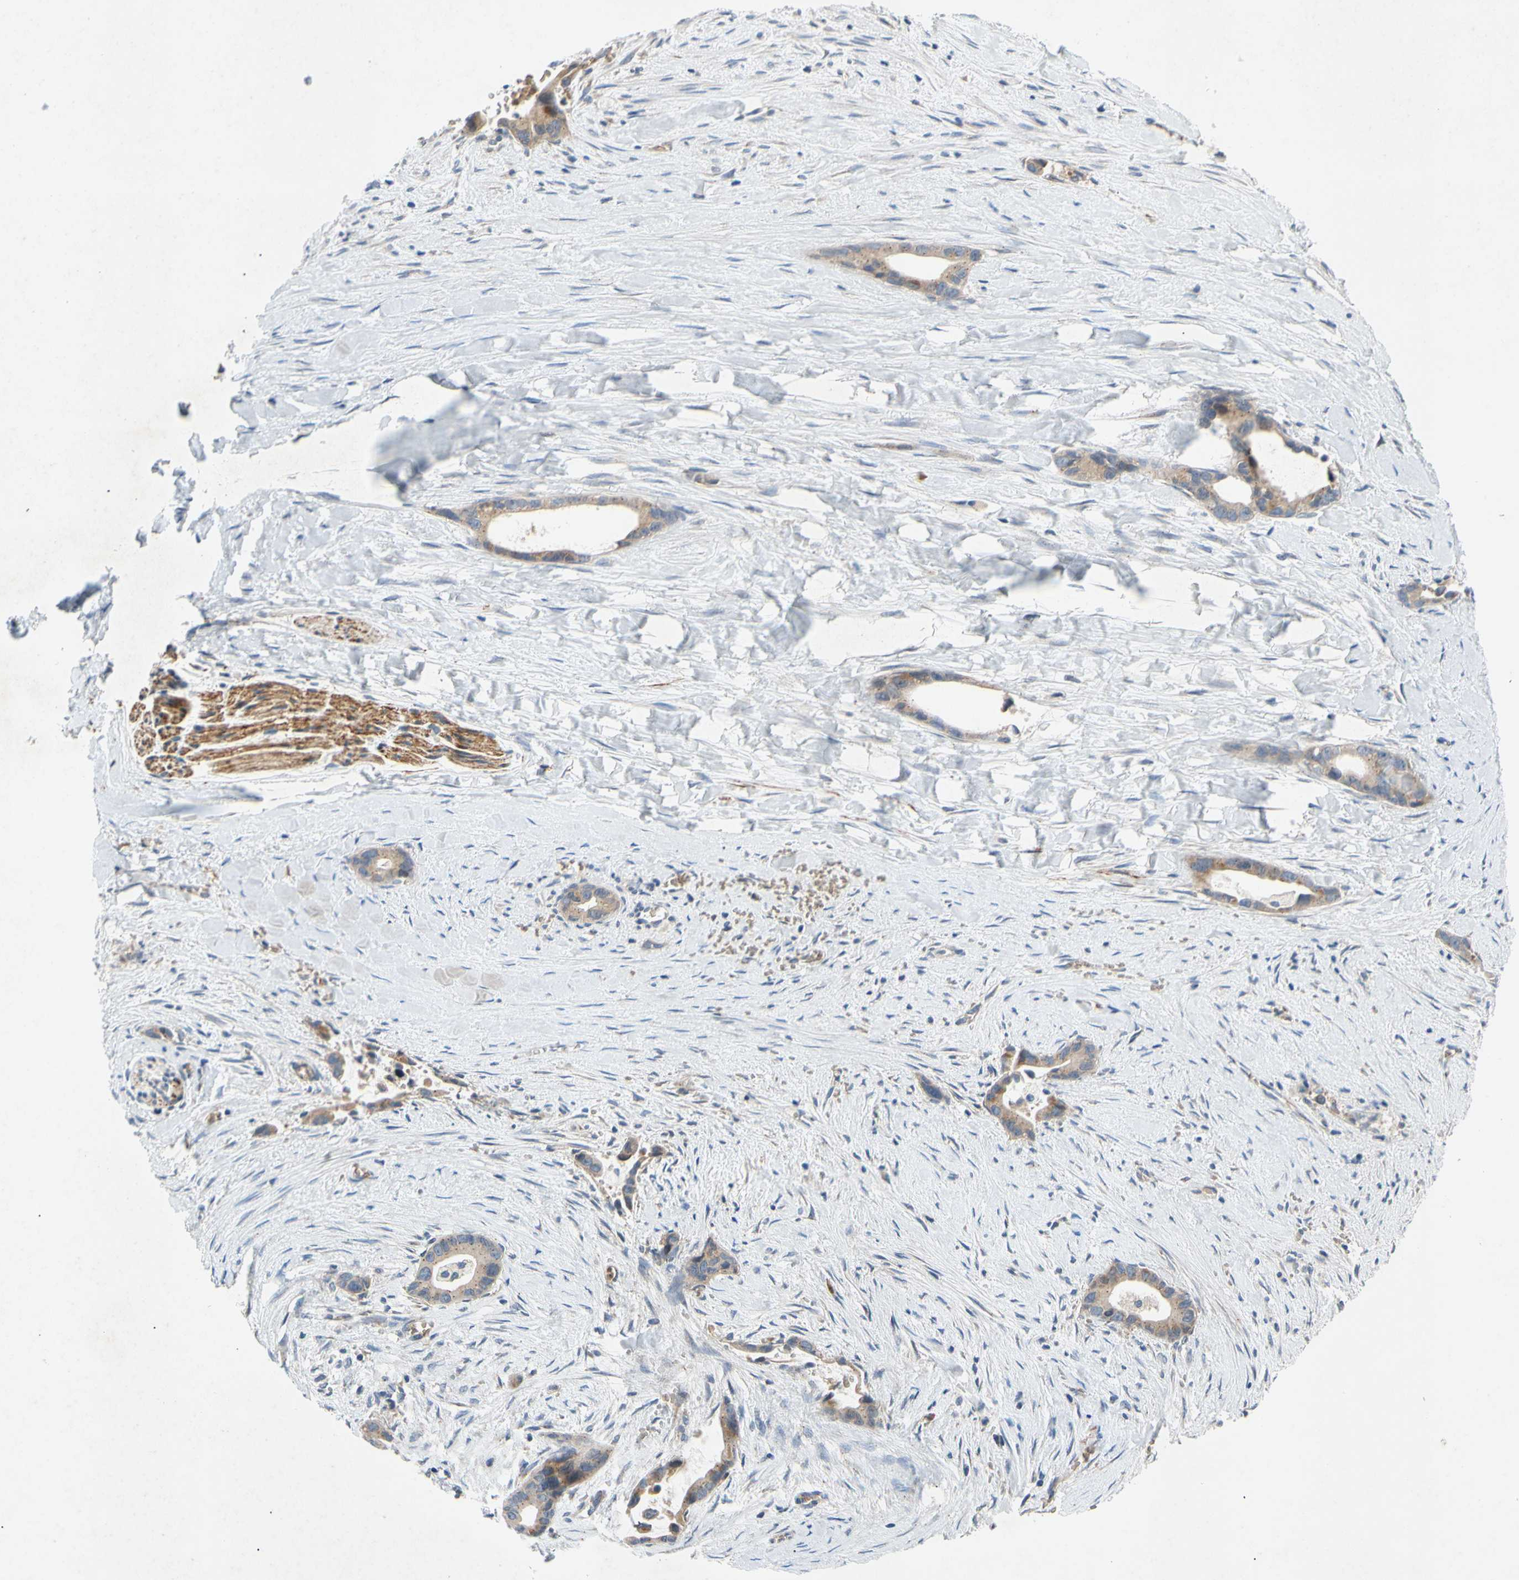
{"staining": {"intensity": "weak", "quantity": ">75%", "location": "cytoplasmic/membranous"}, "tissue": "liver cancer", "cell_type": "Tumor cells", "image_type": "cancer", "snomed": [{"axis": "morphology", "description": "Cholangiocarcinoma"}, {"axis": "topography", "description": "Liver"}], "caption": "This image shows immunohistochemistry (IHC) staining of human liver cholangiocarcinoma, with low weak cytoplasmic/membranous staining in about >75% of tumor cells.", "gene": "ADD2", "patient": {"sex": "female", "age": 55}}